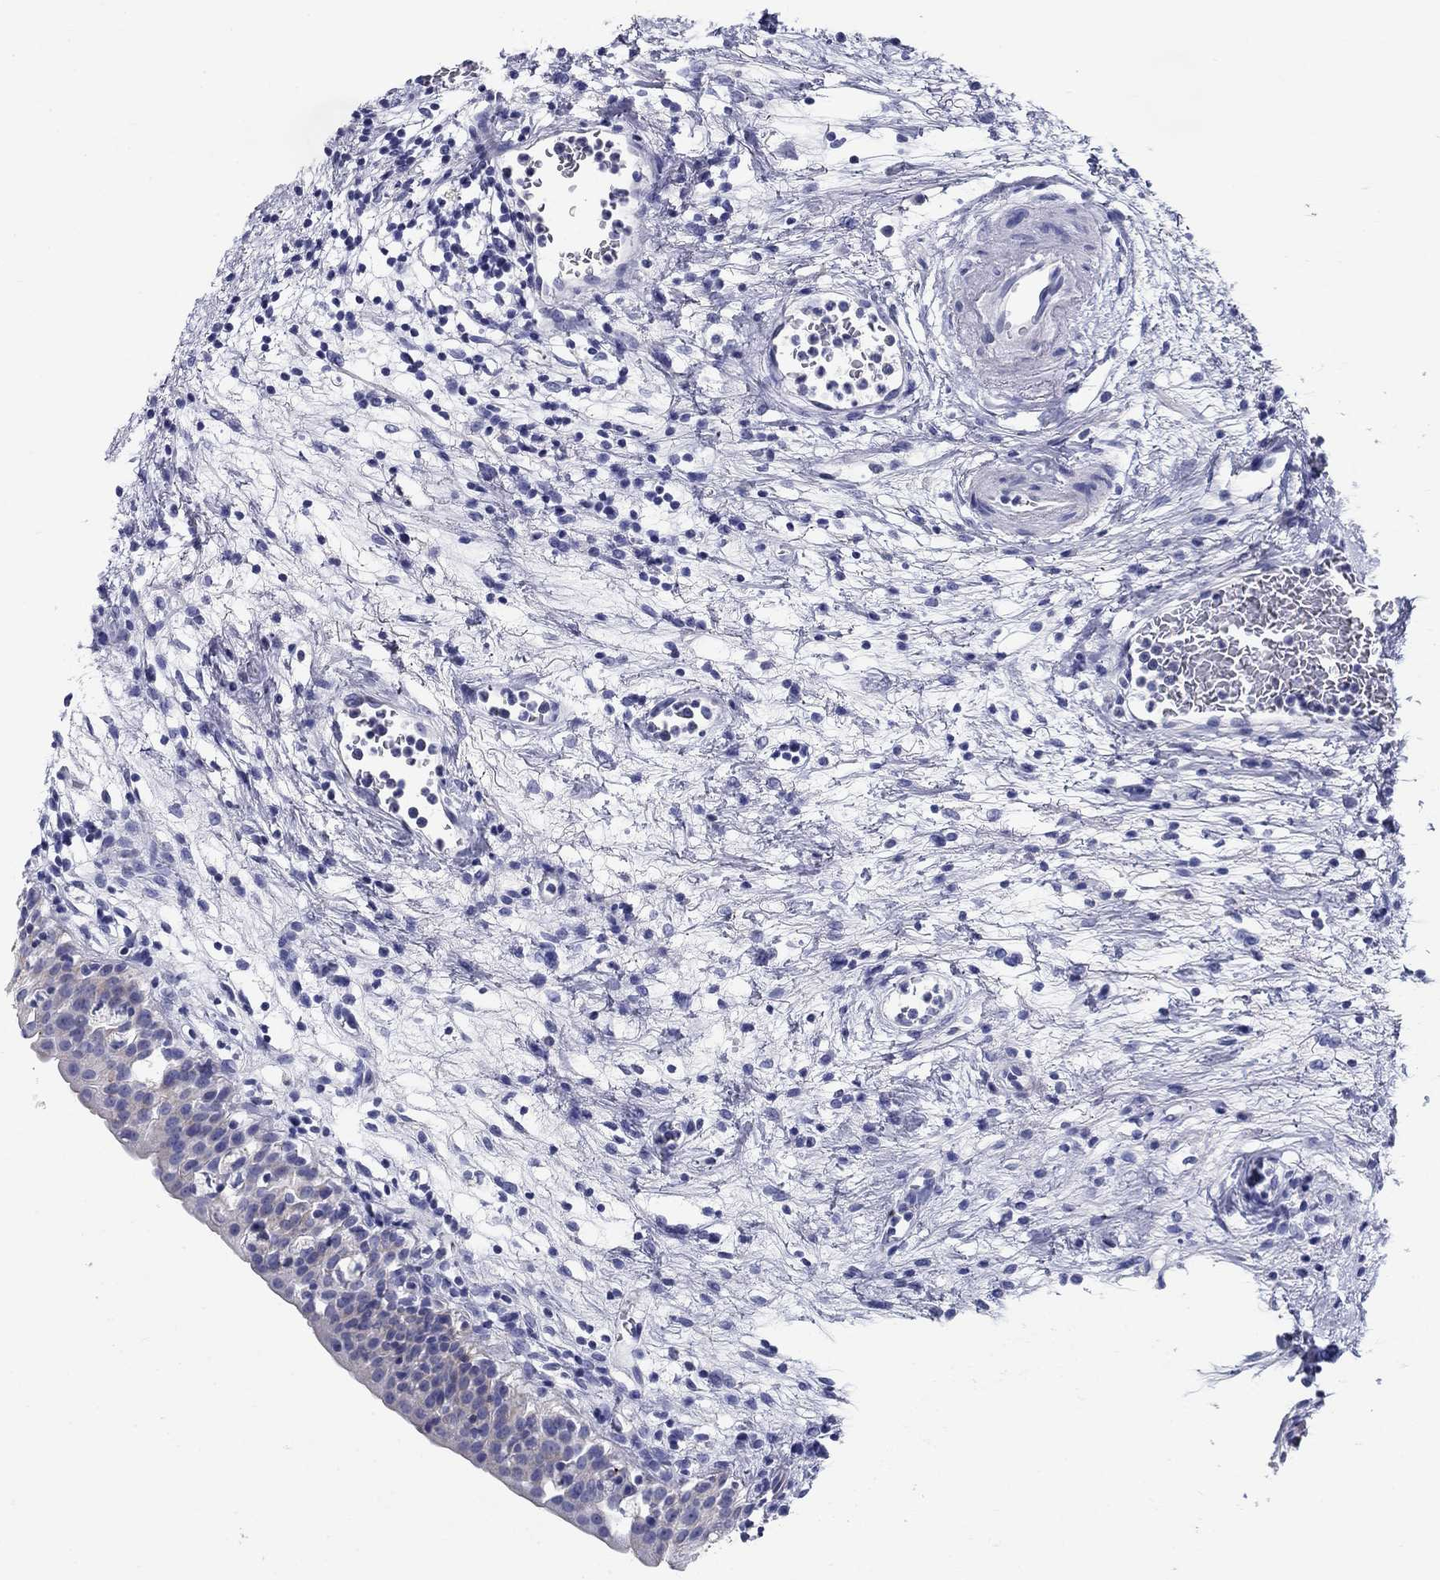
{"staining": {"intensity": "negative", "quantity": "none", "location": "none"}, "tissue": "urinary bladder", "cell_type": "Urothelial cells", "image_type": "normal", "snomed": [{"axis": "morphology", "description": "Normal tissue, NOS"}, {"axis": "topography", "description": "Urinary bladder"}], "caption": "Immunohistochemistry (IHC) image of unremarkable urinary bladder: urinary bladder stained with DAB (3,3'-diaminobenzidine) exhibits no significant protein staining in urothelial cells.", "gene": "UPB1", "patient": {"sex": "male", "age": 76}}